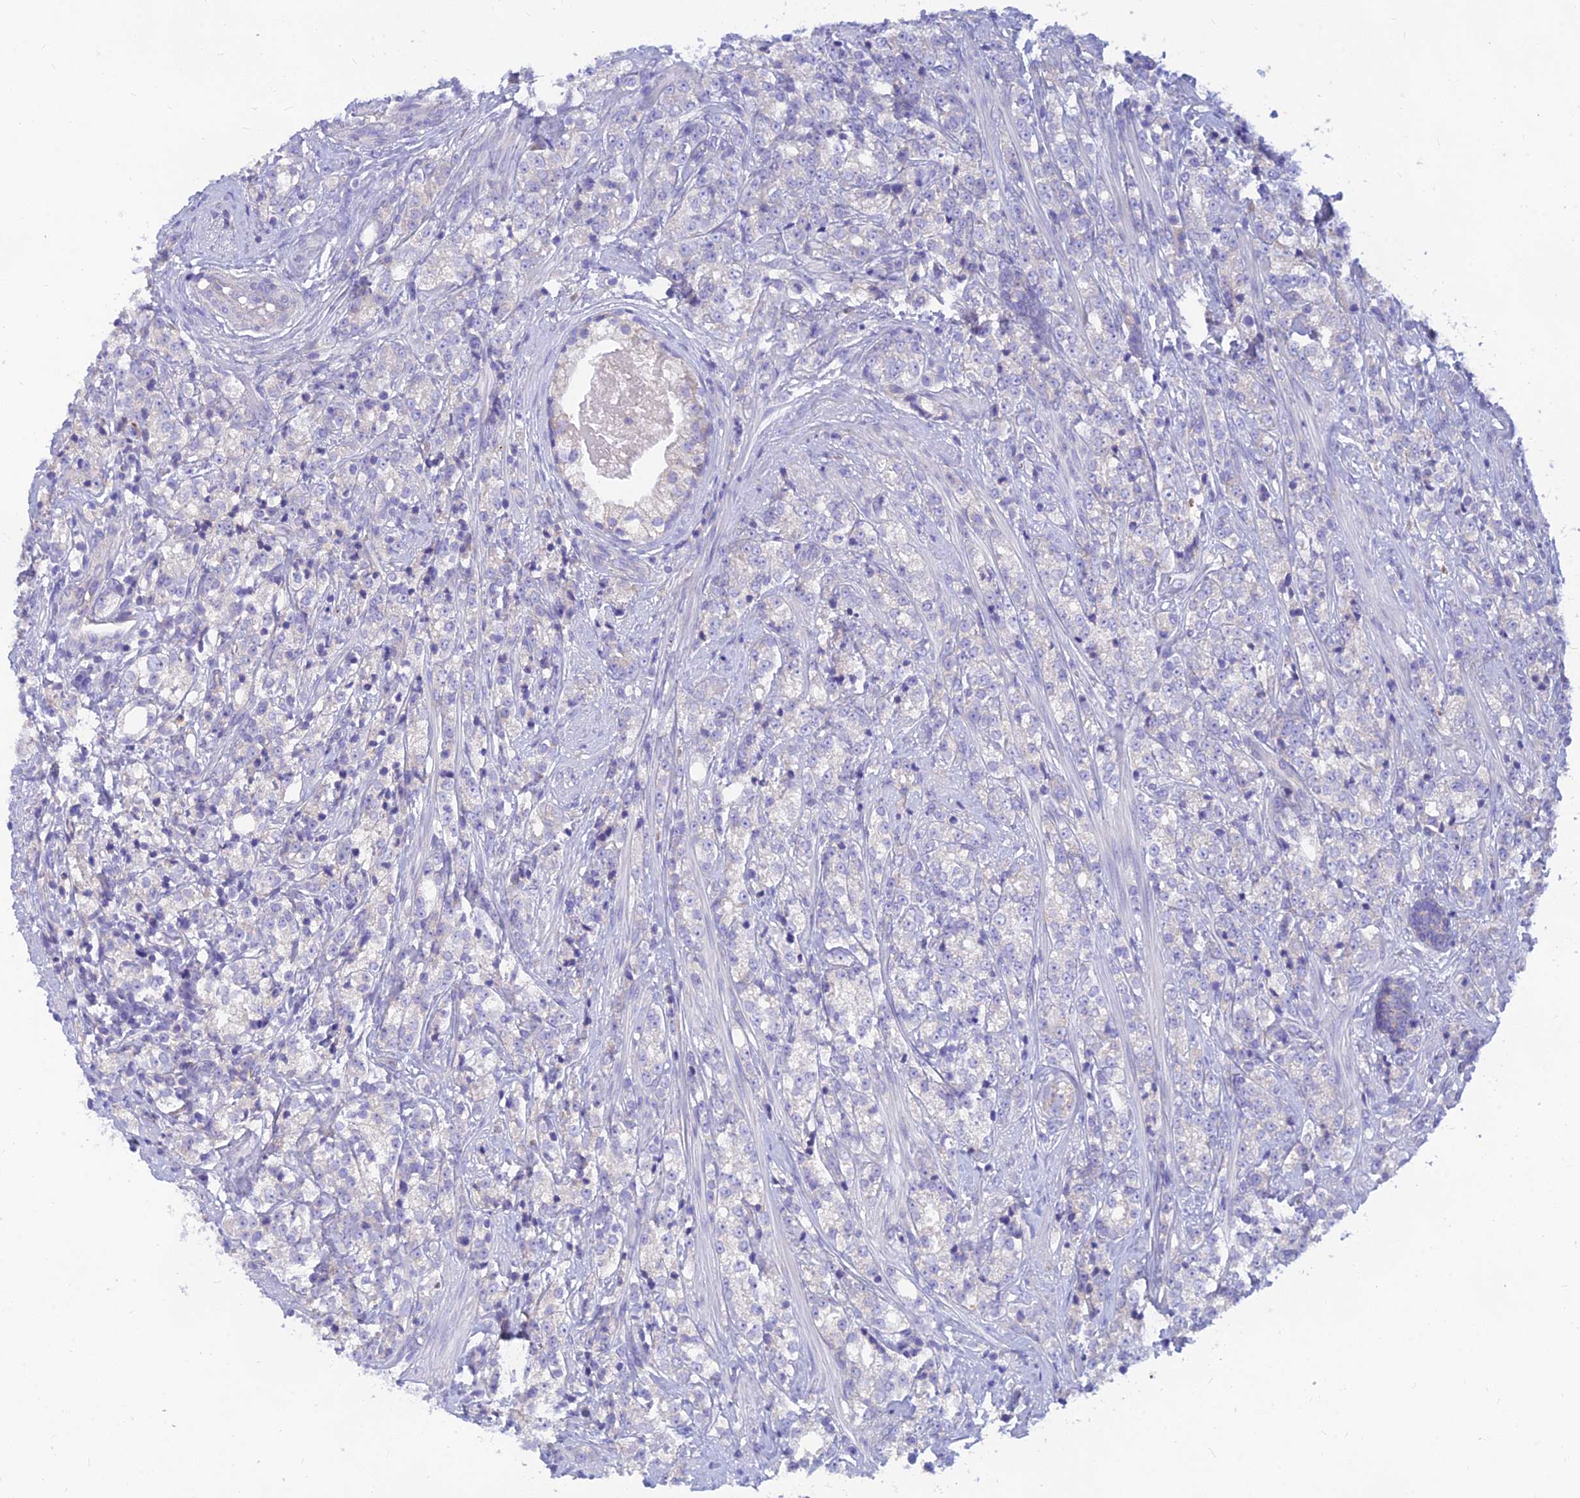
{"staining": {"intensity": "negative", "quantity": "none", "location": "none"}, "tissue": "prostate cancer", "cell_type": "Tumor cells", "image_type": "cancer", "snomed": [{"axis": "morphology", "description": "Adenocarcinoma, High grade"}, {"axis": "topography", "description": "Prostate"}], "caption": "Prostate adenocarcinoma (high-grade) stained for a protein using immunohistochemistry (IHC) demonstrates no staining tumor cells.", "gene": "TMEM30B", "patient": {"sex": "male", "age": 69}}